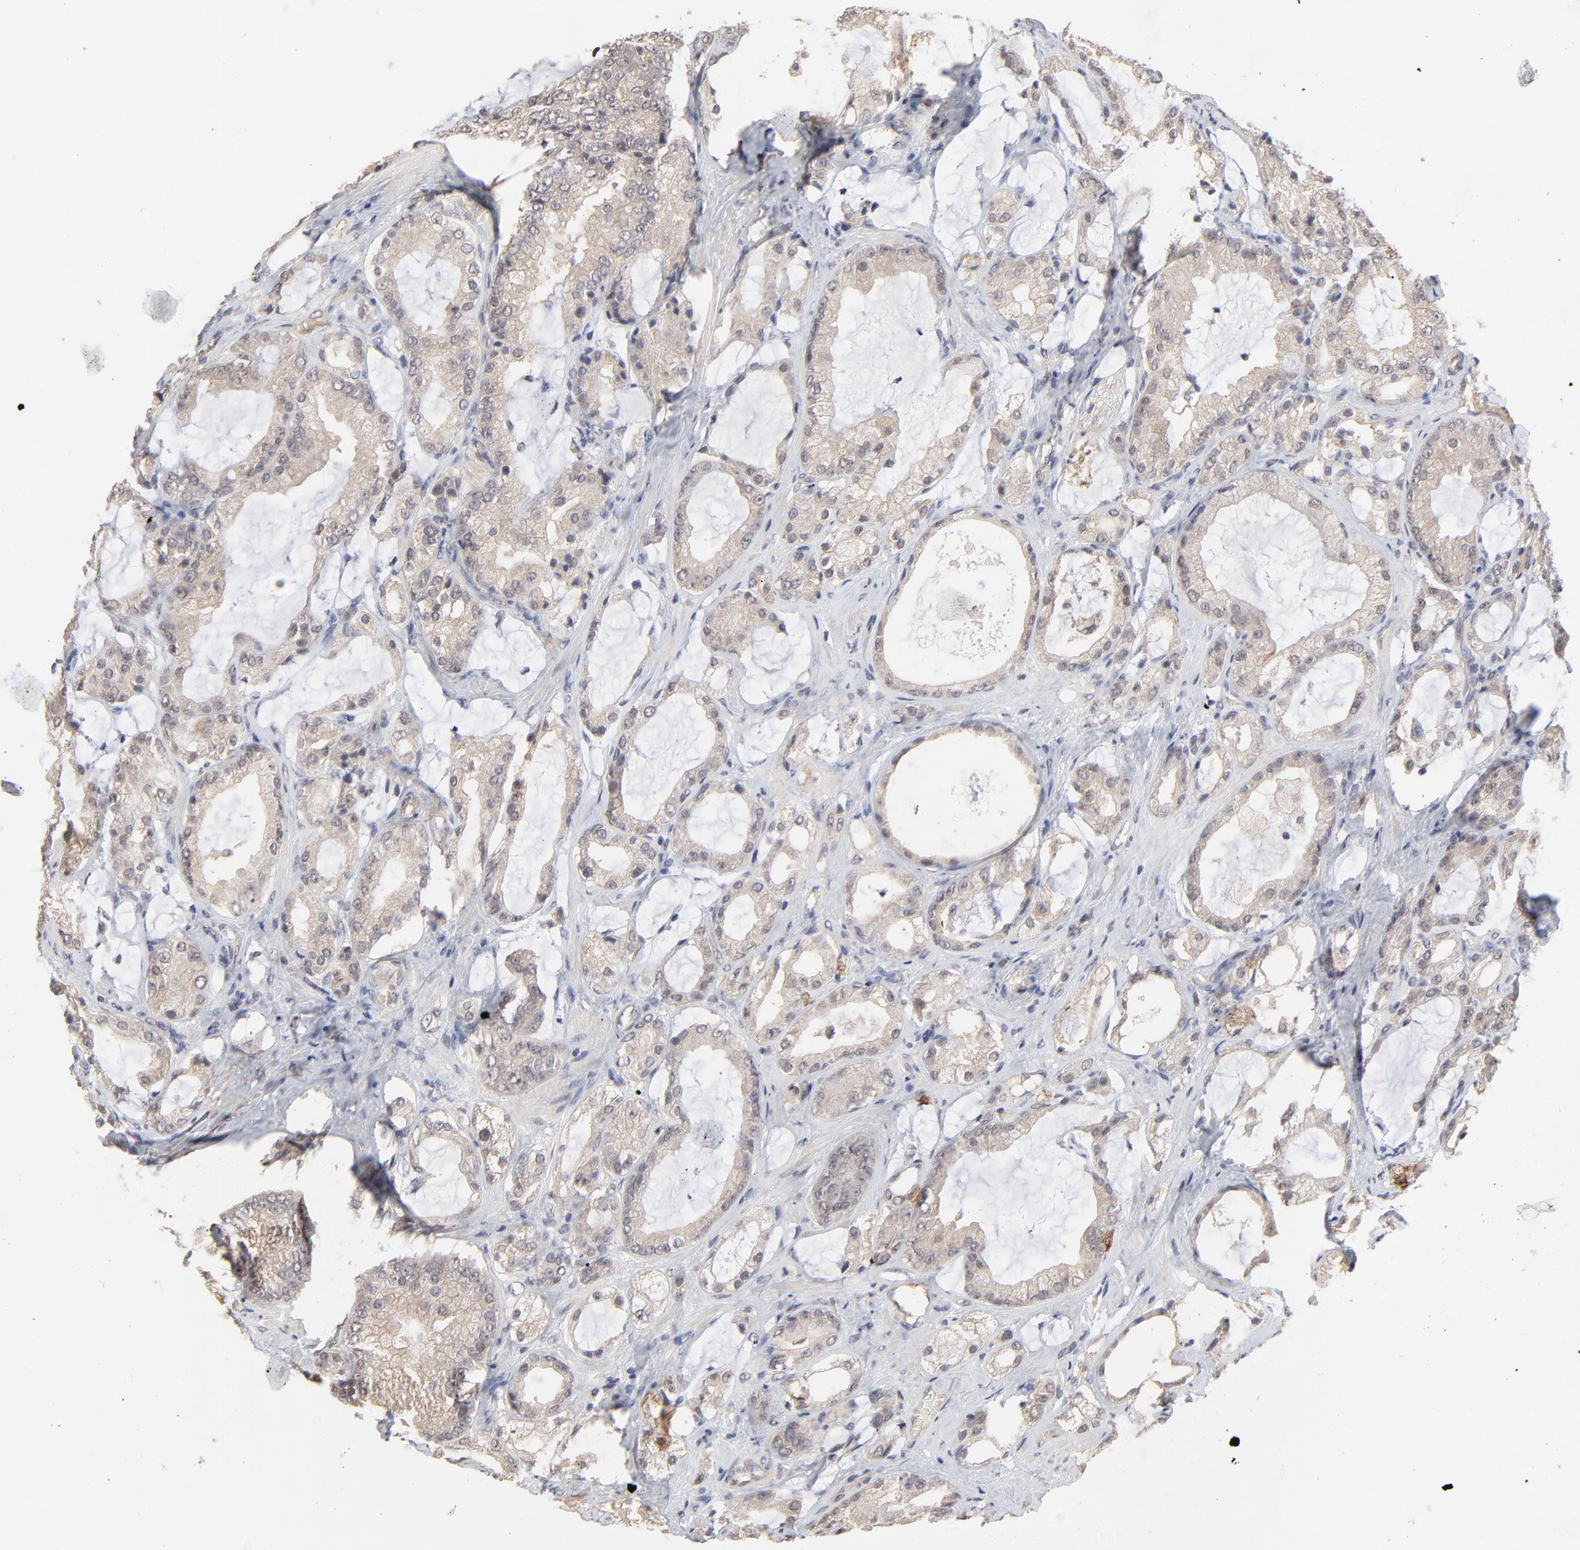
{"staining": {"intensity": "weak", "quantity": ">75%", "location": "cytoplasmic/membranous"}, "tissue": "prostate cancer", "cell_type": "Tumor cells", "image_type": "cancer", "snomed": [{"axis": "morphology", "description": "Adenocarcinoma, Medium grade"}, {"axis": "topography", "description": "Prostate"}], "caption": "IHC histopathology image of neoplastic tissue: human medium-grade adenocarcinoma (prostate) stained using immunohistochemistry shows low levels of weak protein expression localized specifically in the cytoplasmic/membranous of tumor cells, appearing as a cytoplasmic/membranous brown color.", "gene": "FAM199X", "patient": {"sex": "male", "age": 70}}